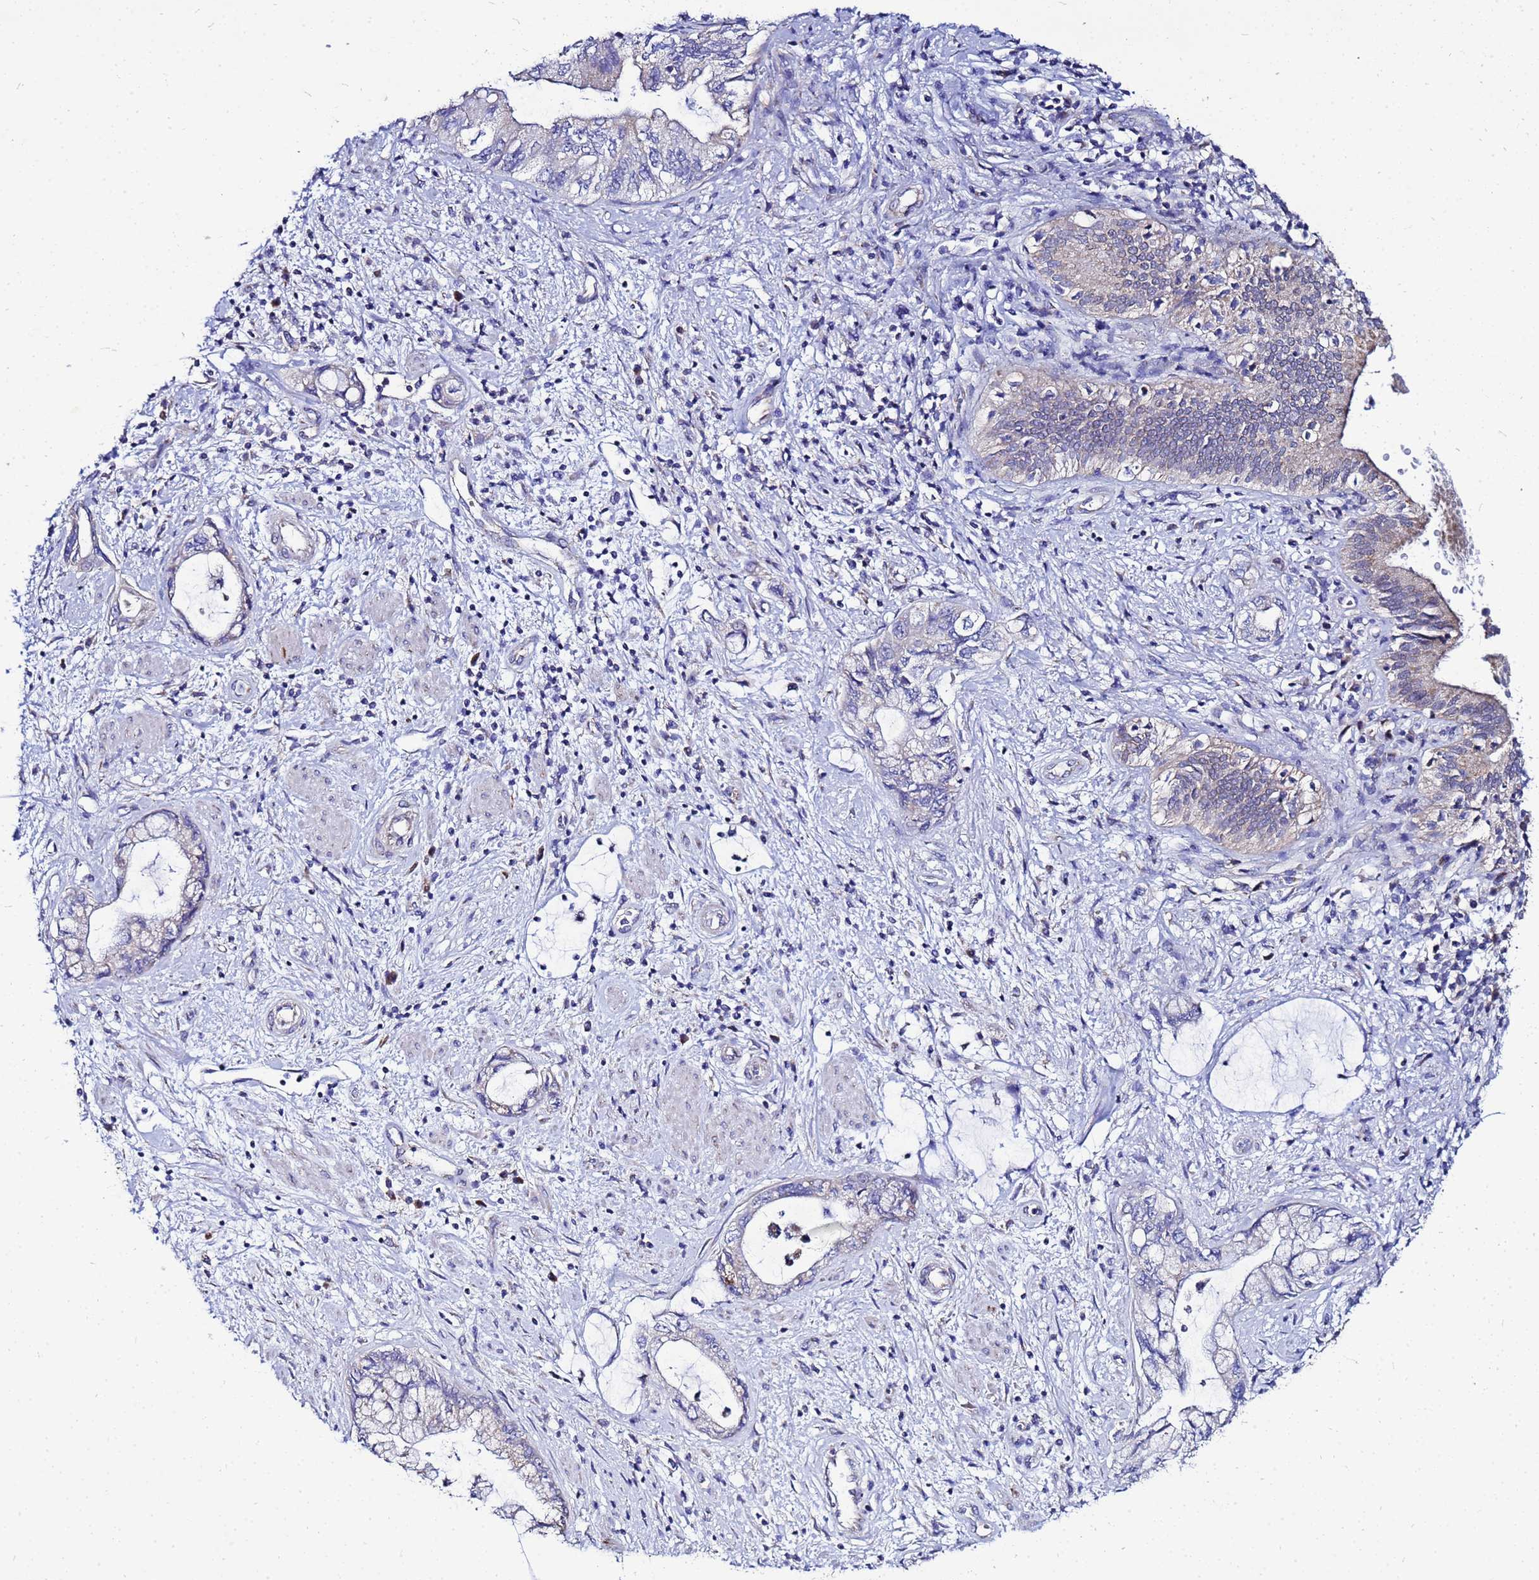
{"staining": {"intensity": "weak", "quantity": "<25%", "location": "cytoplasmic/membranous"}, "tissue": "pancreatic cancer", "cell_type": "Tumor cells", "image_type": "cancer", "snomed": [{"axis": "morphology", "description": "Adenocarcinoma, NOS"}, {"axis": "topography", "description": "Pancreas"}], "caption": "A photomicrograph of pancreatic cancer stained for a protein reveals no brown staining in tumor cells.", "gene": "FAHD2A", "patient": {"sex": "female", "age": 73}}